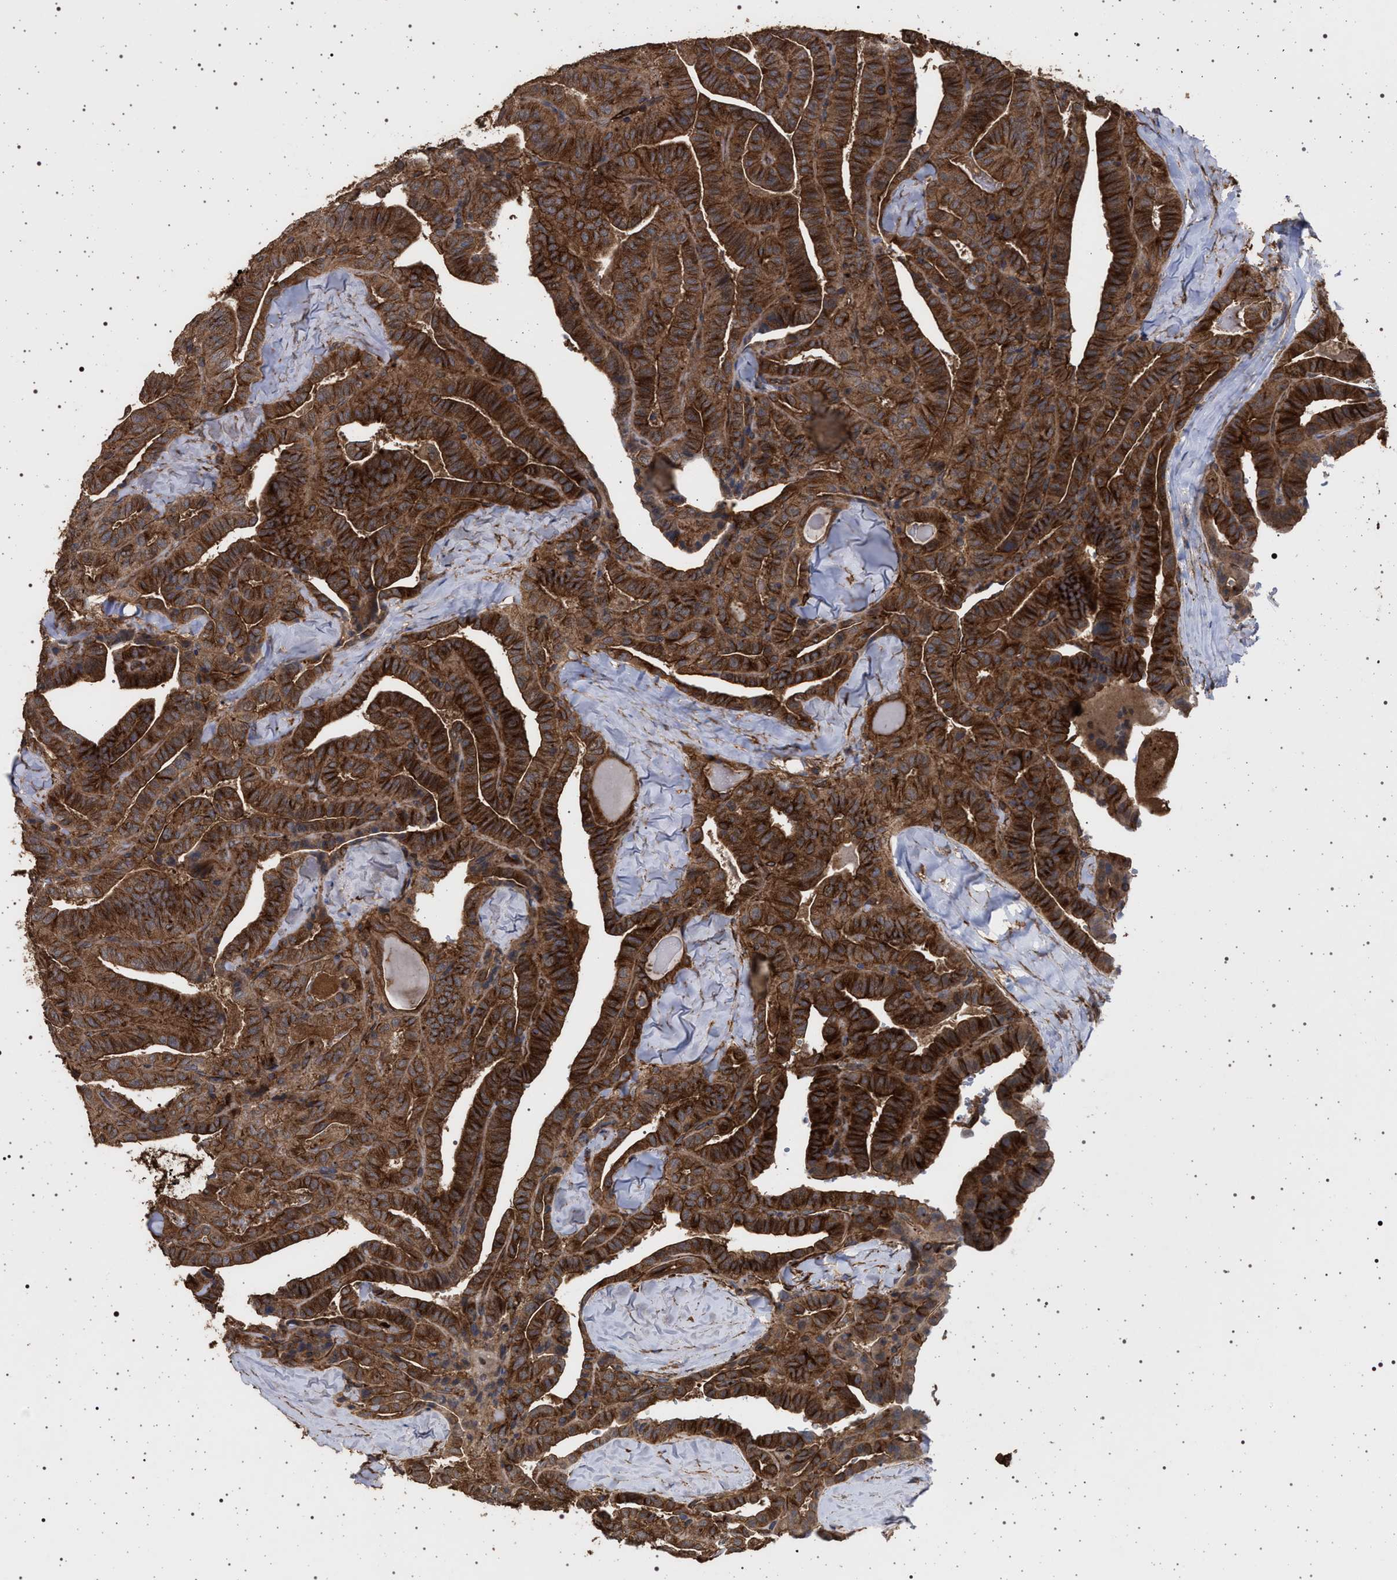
{"staining": {"intensity": "strong", "quantity": ">75%", "location": "cytoplasmic/membranous"}, "tissue": "thyroid cancer", "cell_type": "Tumor cells", "image_type": "cancer", "snomed": [{"axis": "morphology", "description": "Papillary adenocarcinoma, NOS"}, {"axis": "topography", "description": "Thyroid gland"}], "caption": "This micrograph demonstrates immunohistochemistry staining of thyroid cancer, with high strong cytoplasmic/membranous positivity in approximately >75% of tumor cells.", "gene": "IFT20", "patient": {"sex": "male", "age": 77}}